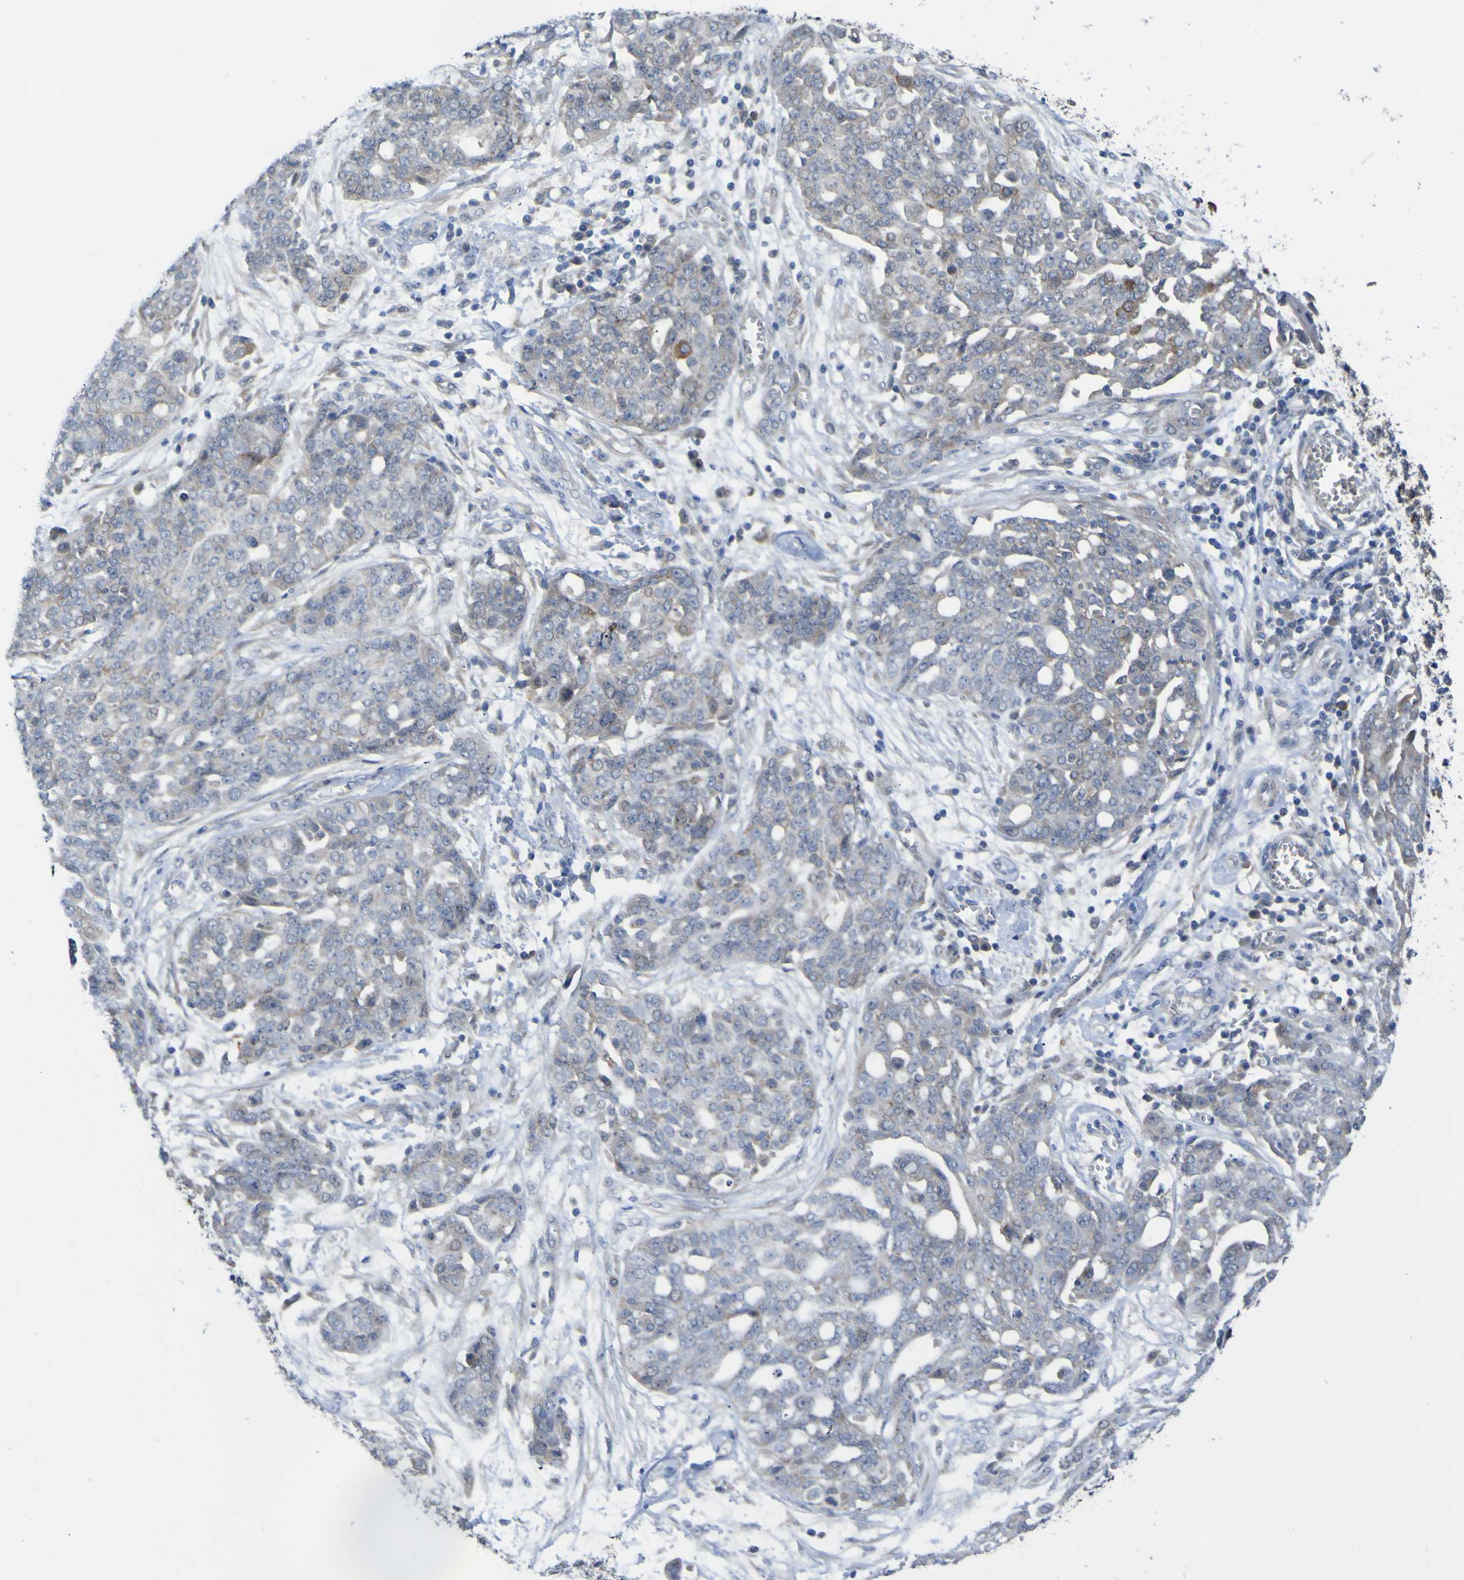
{"staining": {"intensity": "negative", "quantity": "none", "location": "none"}, "tissue": "ovarian cancer", "cell_type": "Tumor cells", "image_type": "cancer", "snomed": [{"axis": "morphology", "description": "Cystadenocarcinoma, serous, NOS"}, {"axis": "topography", "description": "Soft tissue"}, {"axis": "topography", "description": "Ovary"}], "caption": "Immunohistochemical staining of human ovarian serous cystadenocarcinoma demonstrates no significant positivity in tumor cells. The staining is performed using DAB (3,3'-diaminobenzidine) brown chromogen with nuclei counter-stained in using hematoxylin.", "gene": "TNFRSF11A", "patient": {"sex": "female", "age": 57}}